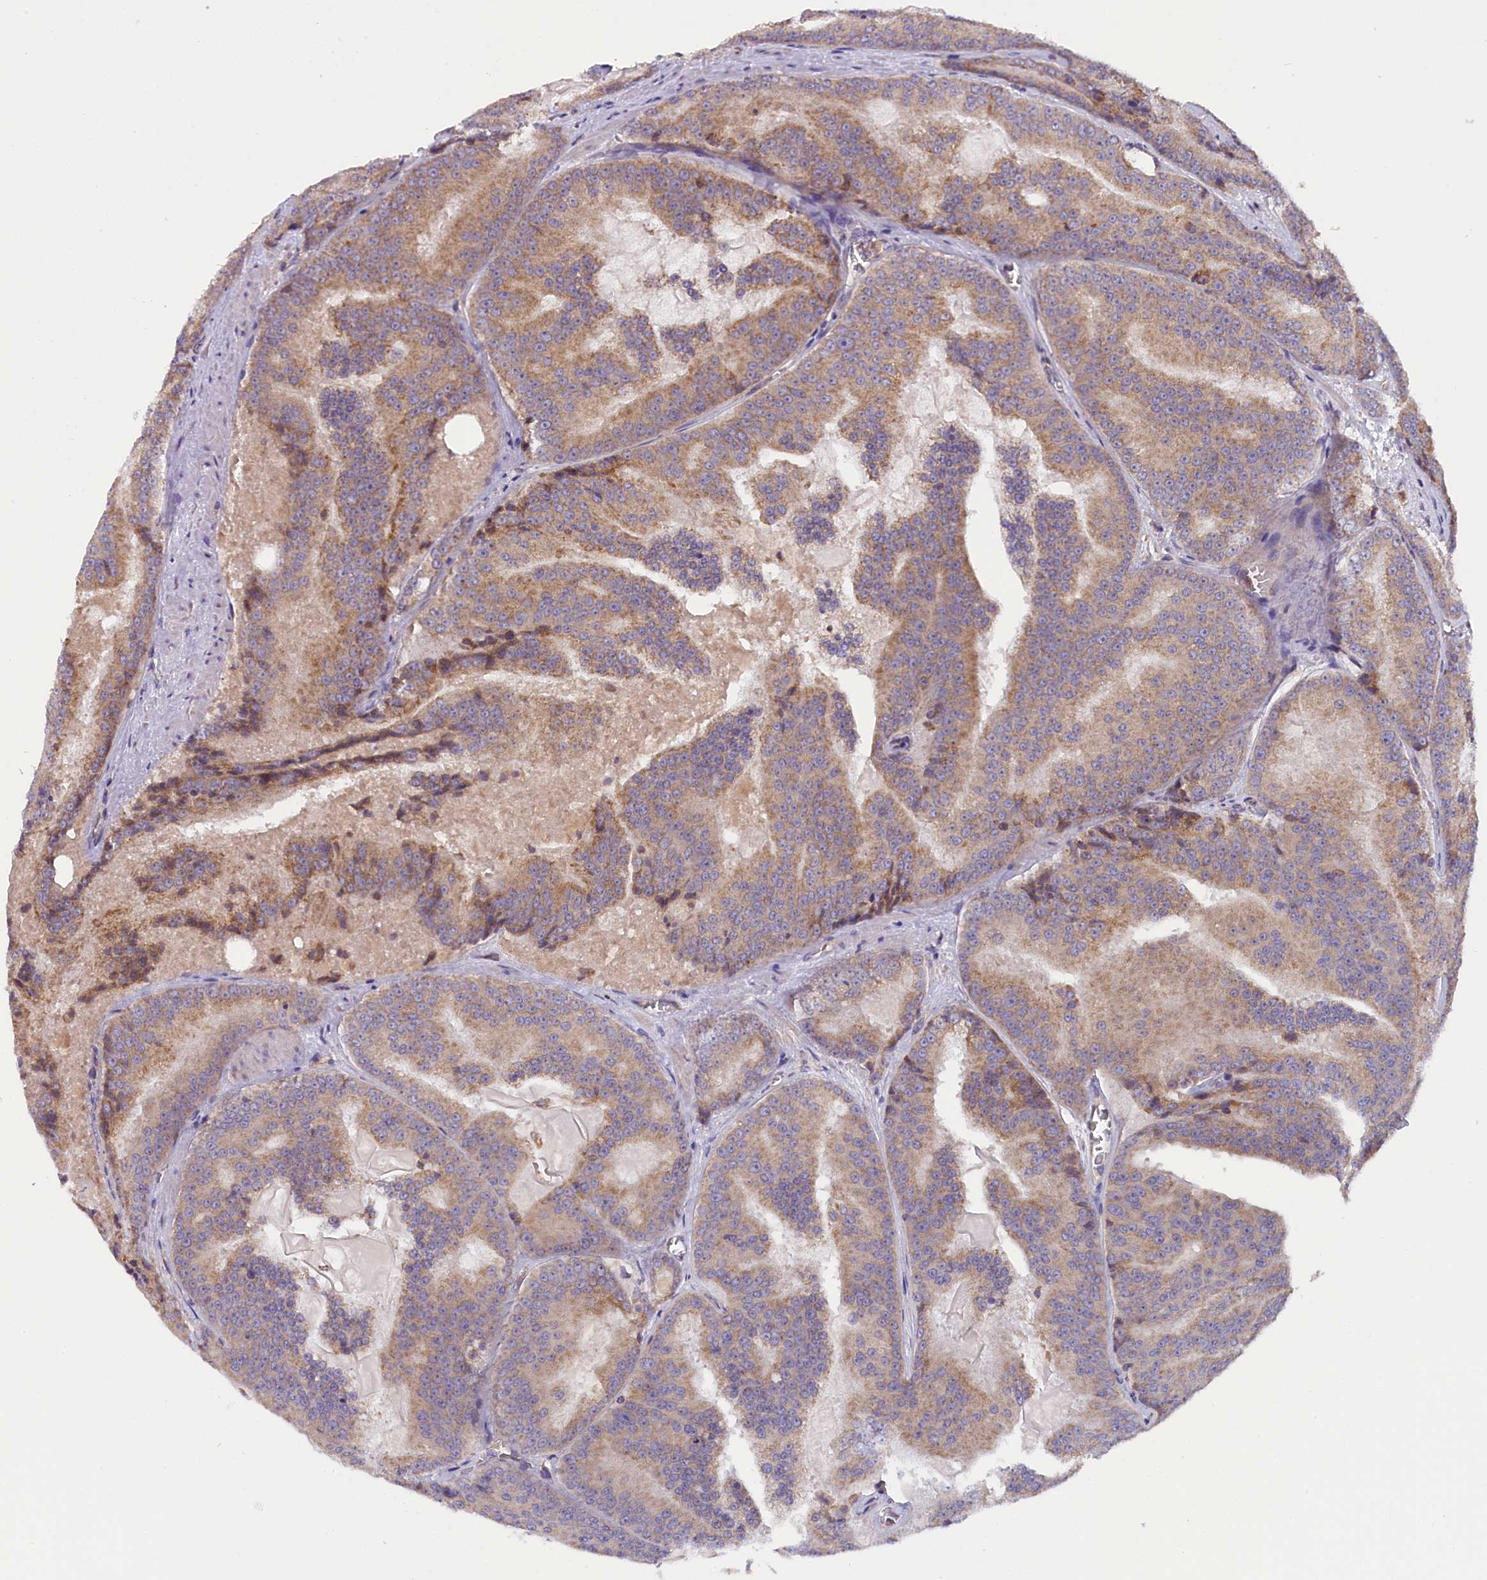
{"staining": {"intensity": "moderate", "quantity": "25%-75%", "location": "cytoplasmic/membranous"}, "tissue": "prostate cancer", "cell_type": "Tumor cells", "image_type": "cancer", "snomed": [{"axis": "morphology", "description": "Adenocarcinoma, High grade"}, {"axis": "topography", "description": "Prostate"}], "caption": "Brown immunohistochemical staining in prostate cancer reveals moderate cytoplasmic/membranous positivity in approximately 25%-75% of tumor cells.", "gene": "DNAJB9", "patient": {"sex": "male", "age": 61}}